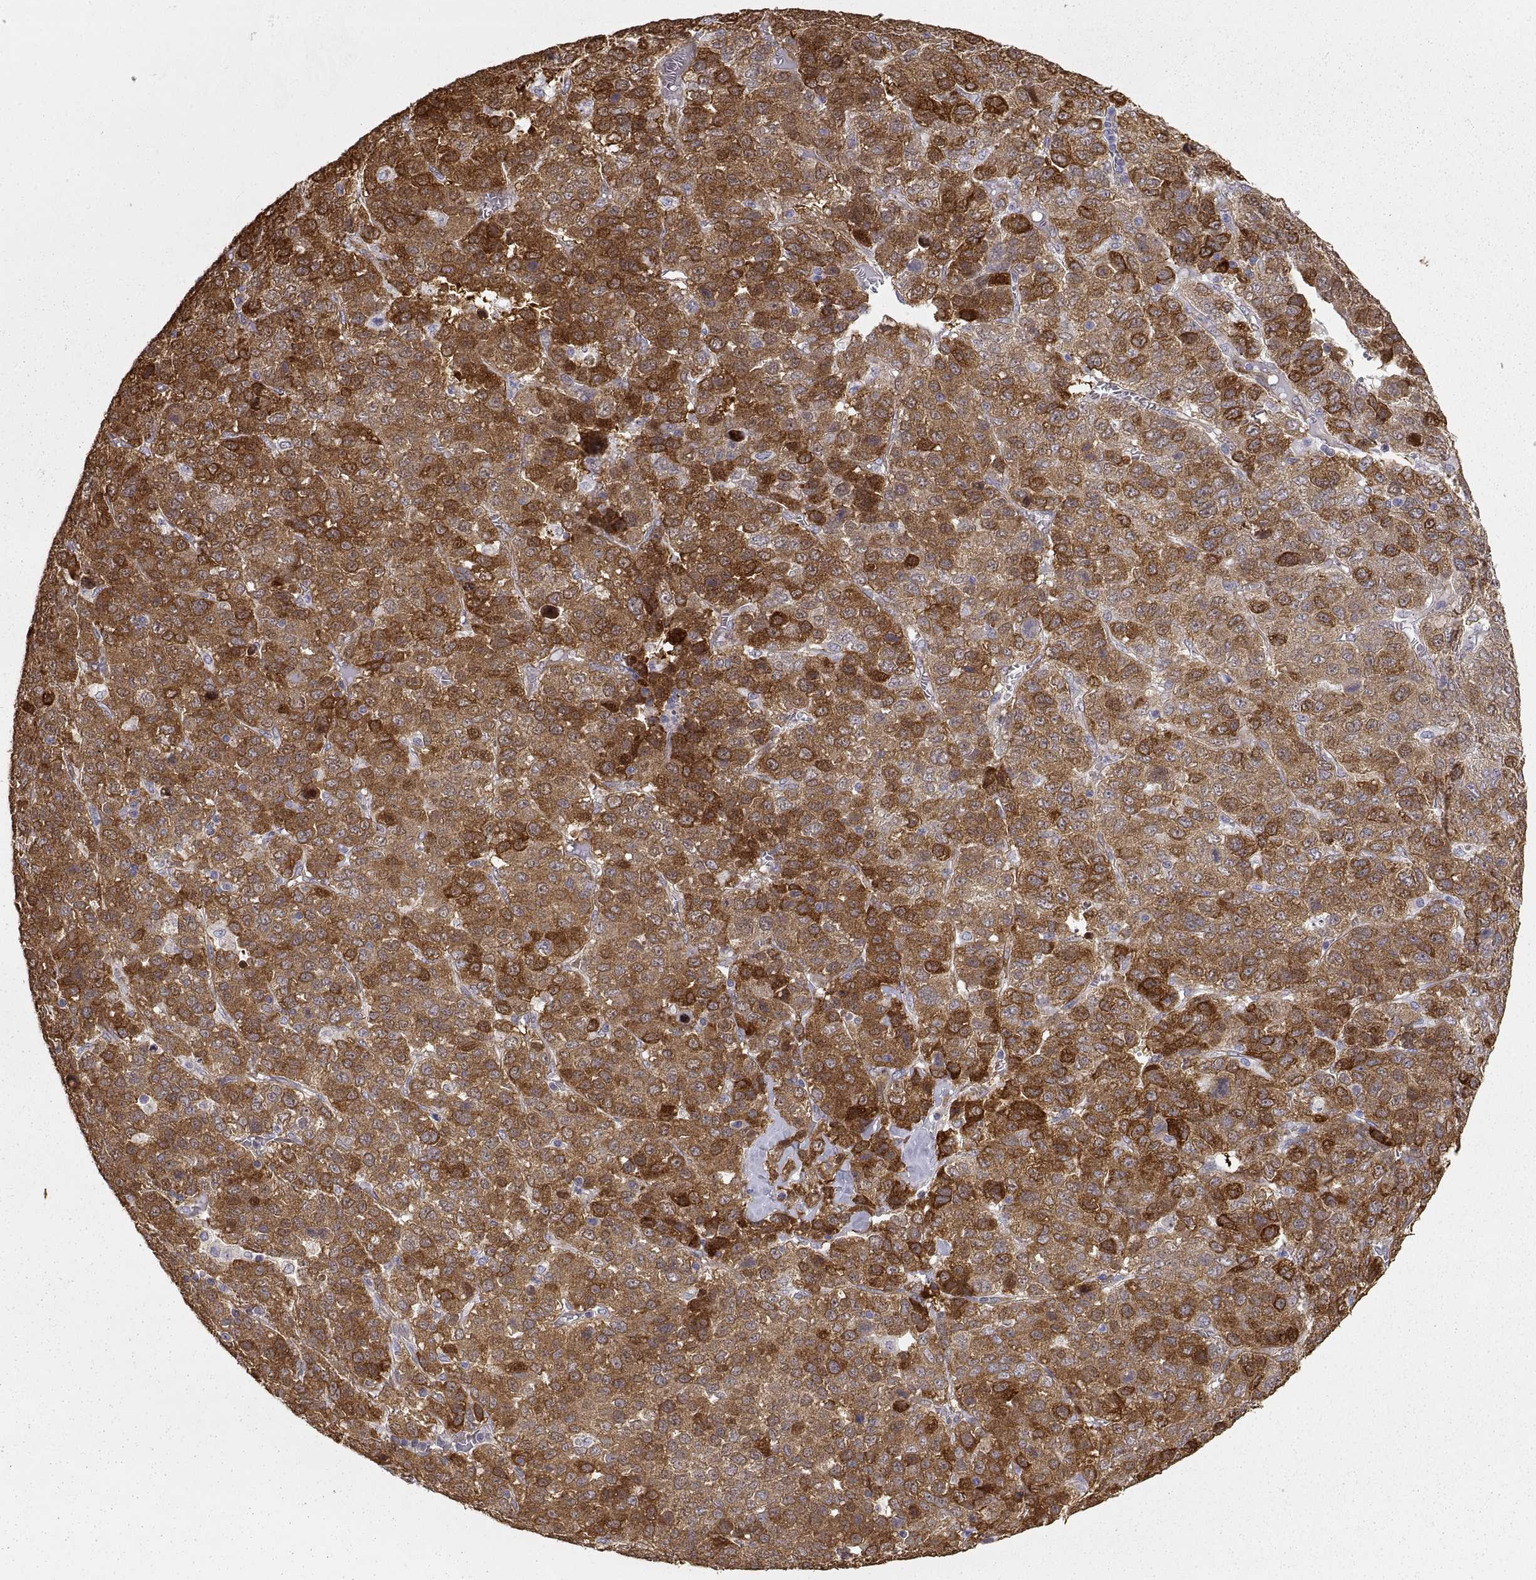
{"staining": {"intensity": "strong", "quantity": "25%-75%", "location": "cytoplasmic/membranous"}, "tissue": "liver cancer", "cell_type": "Tumor cells", "image_type": "cancer", "snomed": [{"axis": "morphology", "description": "Carcinoma, Hepatocellular, NOS"}, {"axis": "topography", "description": "Liver"}], "caption": "A brown stain shows strong cytoplasmic/membranous expression of a protein in human liver cancer (hepatocellular carcinoma) tumor cells. The protein of interest is shown in brown color, while the nuclei are stained blue.", "gene": "HSP90AB1", "patient": {"sex": "male", "age": 69}}